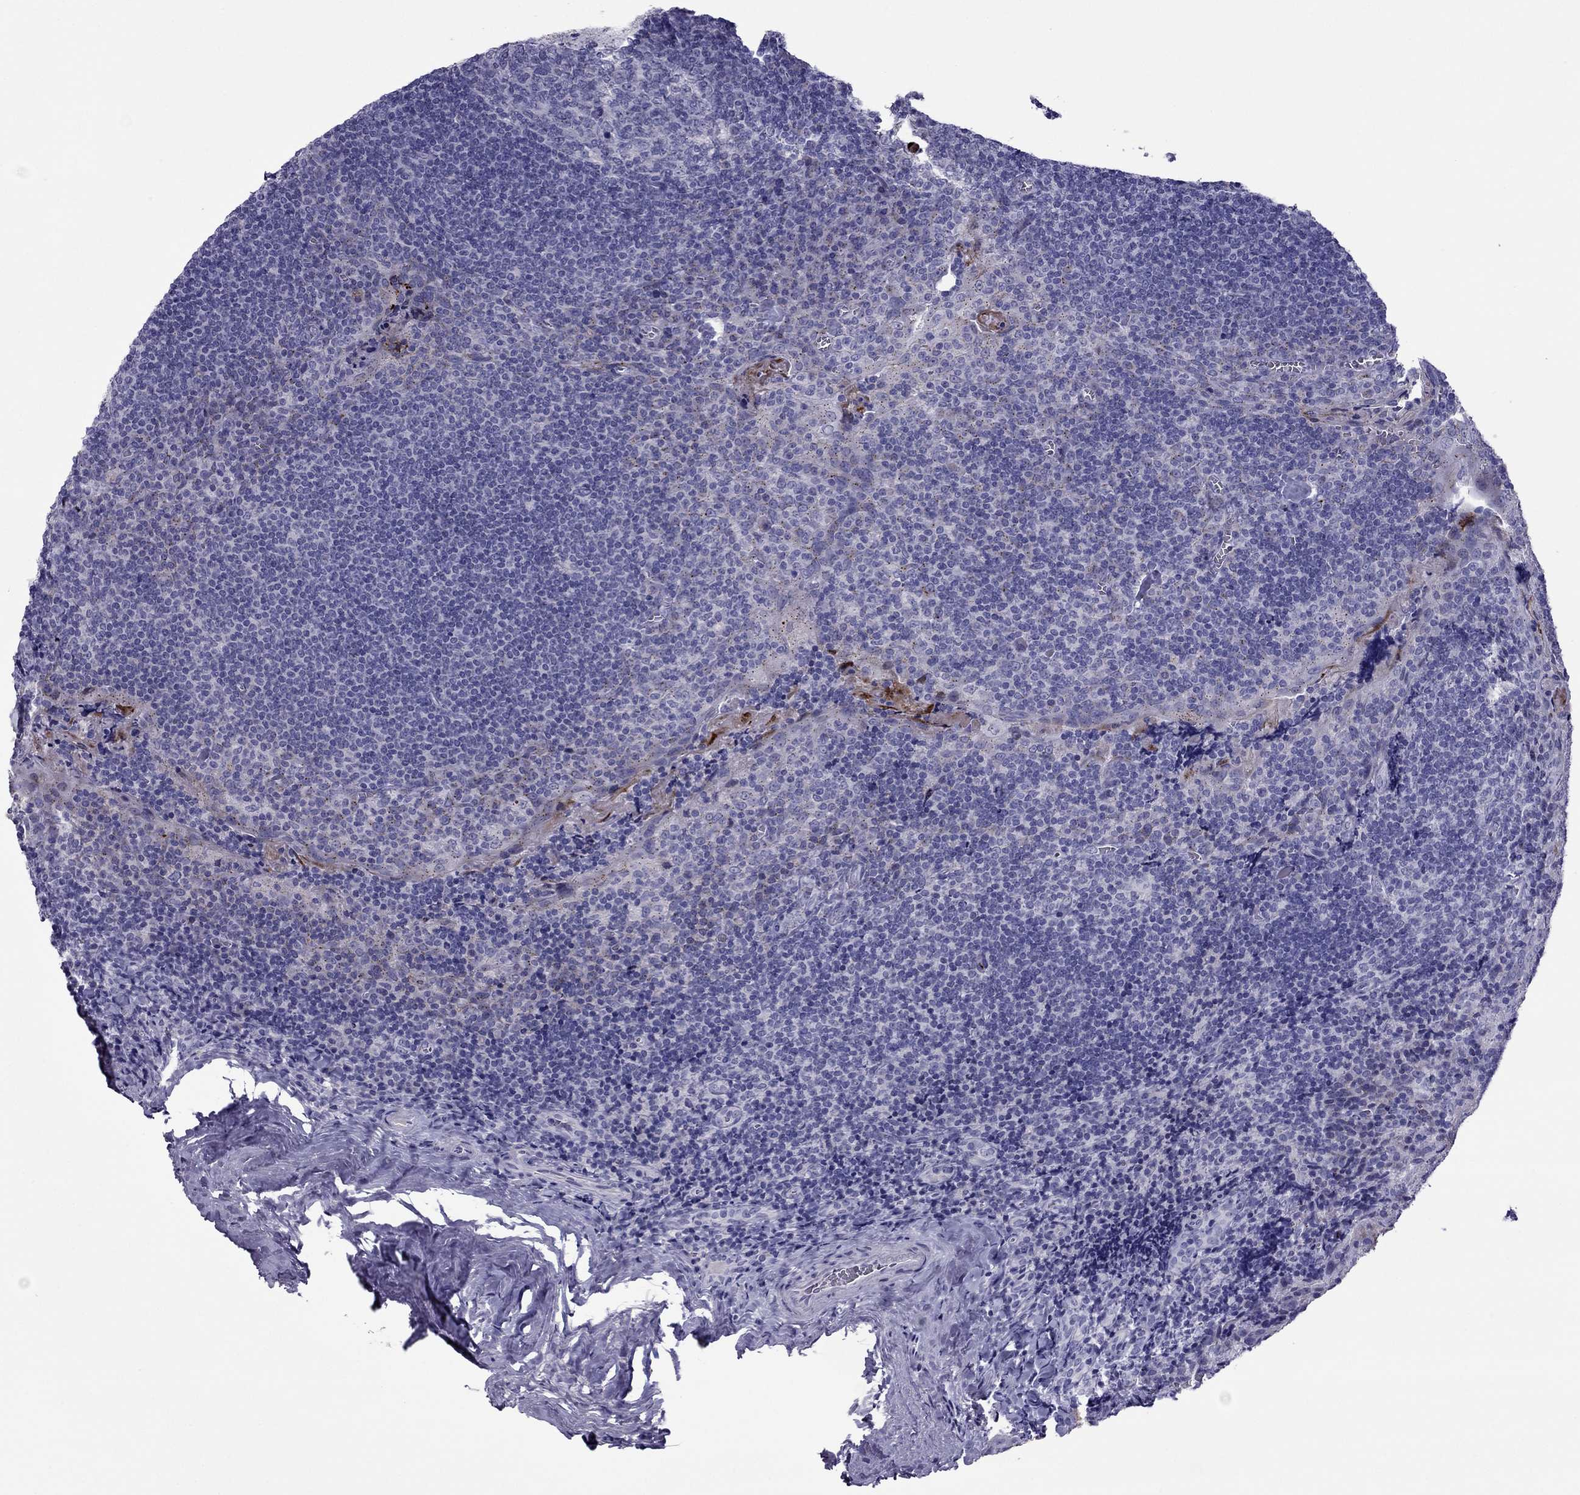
{"staining": {"intensity": "negative", "quantity": "none", "location": "none"}, "tissue": "tonsil", "cell_type": "Germinal center cells", "image_type": "normal", "snomed": [{"axis": "morphology", "description": "Normal tissue, NOS"}, {"axis": "morphology", "description": "Inflammation, NOS"}, {"axis": "topography", "description": "Tonsil"}], "caption": "The micrograph exhibits no staining of germinal center cells in normal tonsil.", "gene": "MYBPH", "patient": {"sex": "female", "age": 31}}